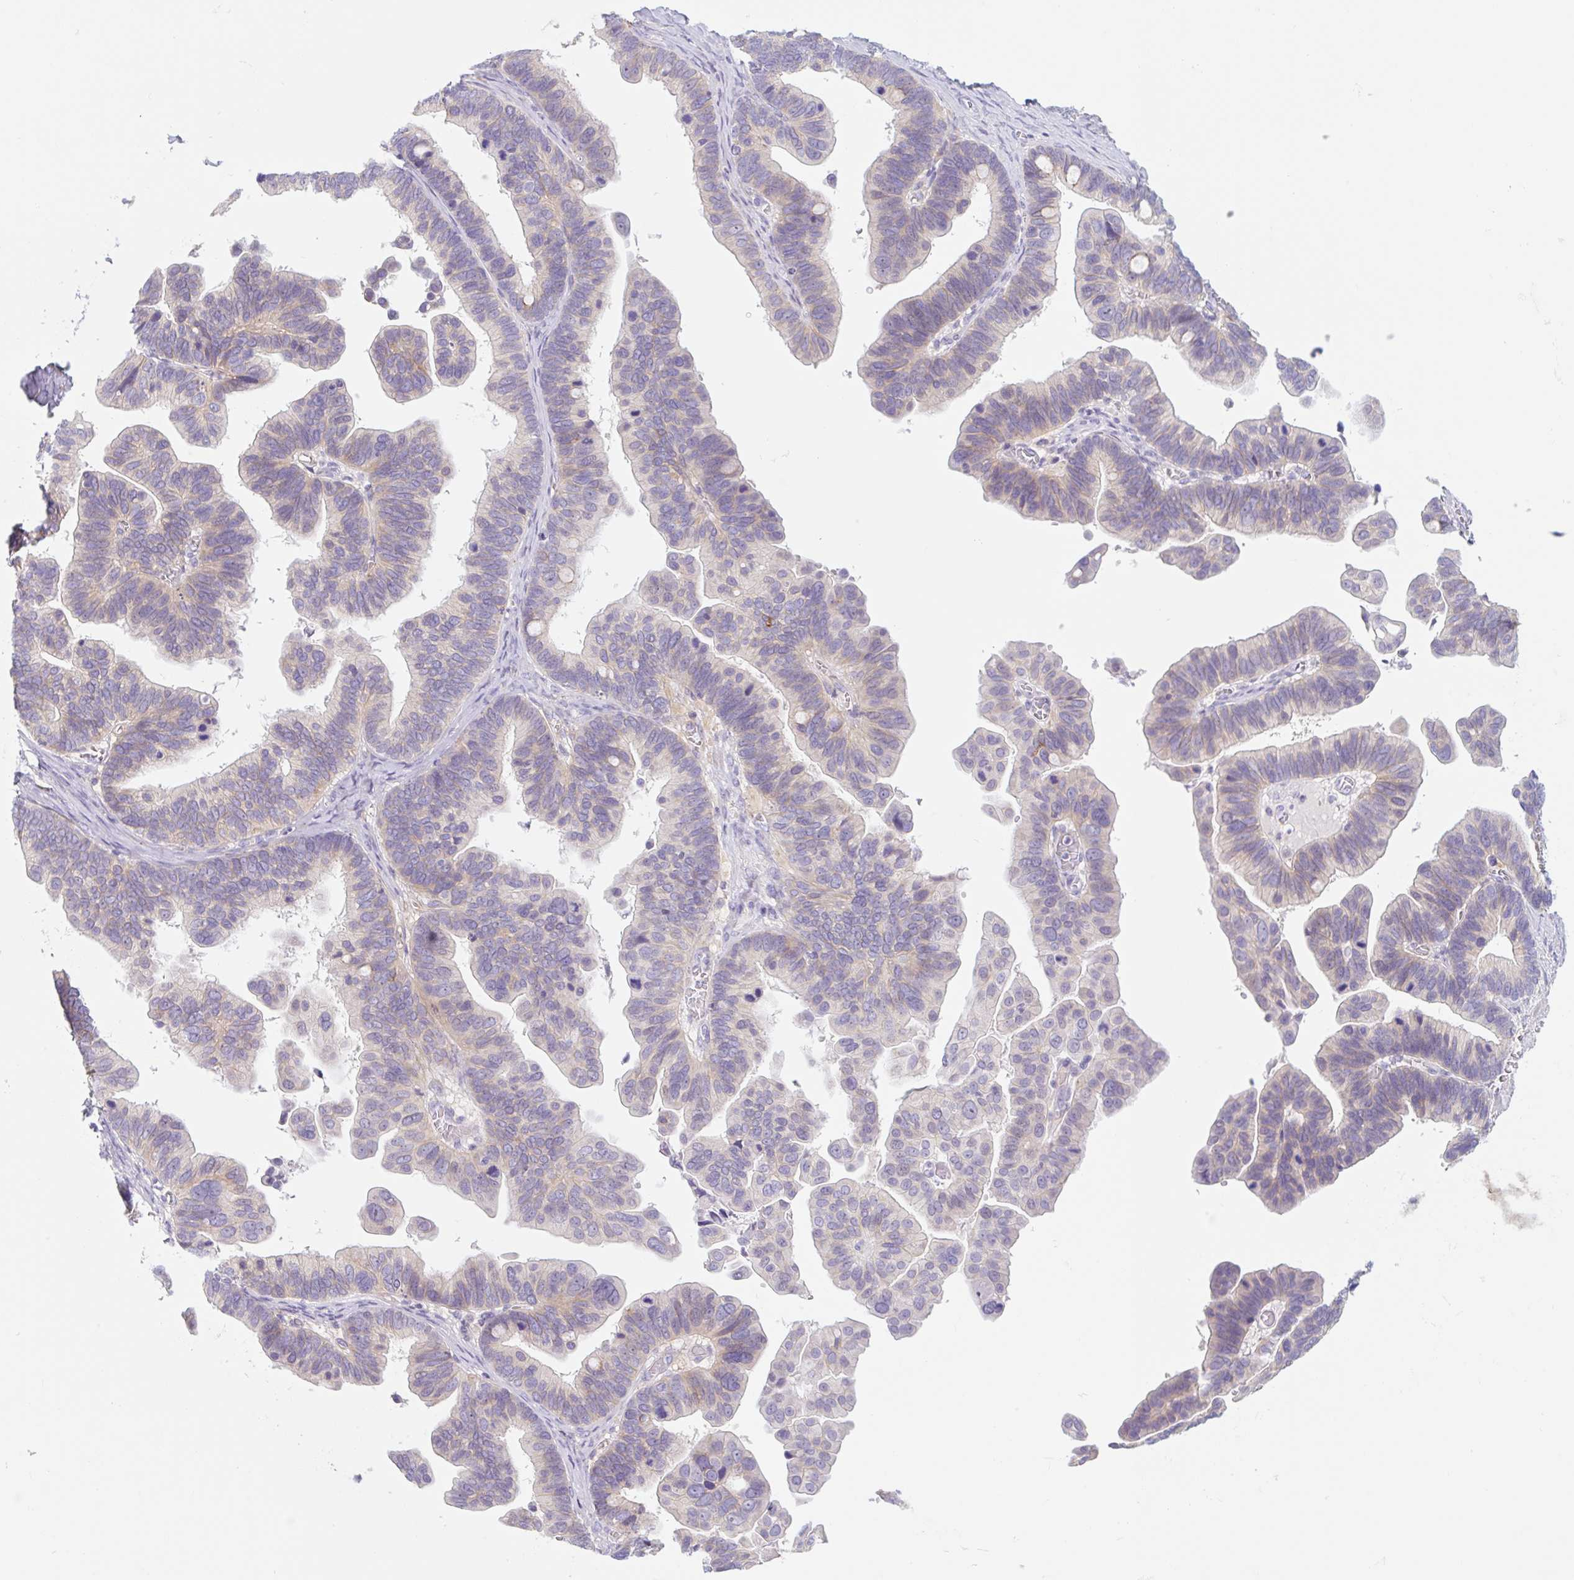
{"staining": {"intensity": "weak", "quantity": "25%-75%", "location": "cytoplasmic/membranous"}, "tissue": "ovarian cancer", "cell_type": "Tumor cells", "image_type": "cancer", "snomed": [{"axis": "morphology", "description": "Cystadenocarcinoma, serous, NOS"}, {"axis": "topography", "description": "Ovary"}], "caption": "Approximately 25%-75% of tumor cells in human ovarian cancer (serous cystadenocarcinoma) show weak cytoplasmic/membranous protein staining as visualized by brown immunohistochemical staining.", "gene": "LYVE1", "patient": {"sex": "female", "age": 56}}